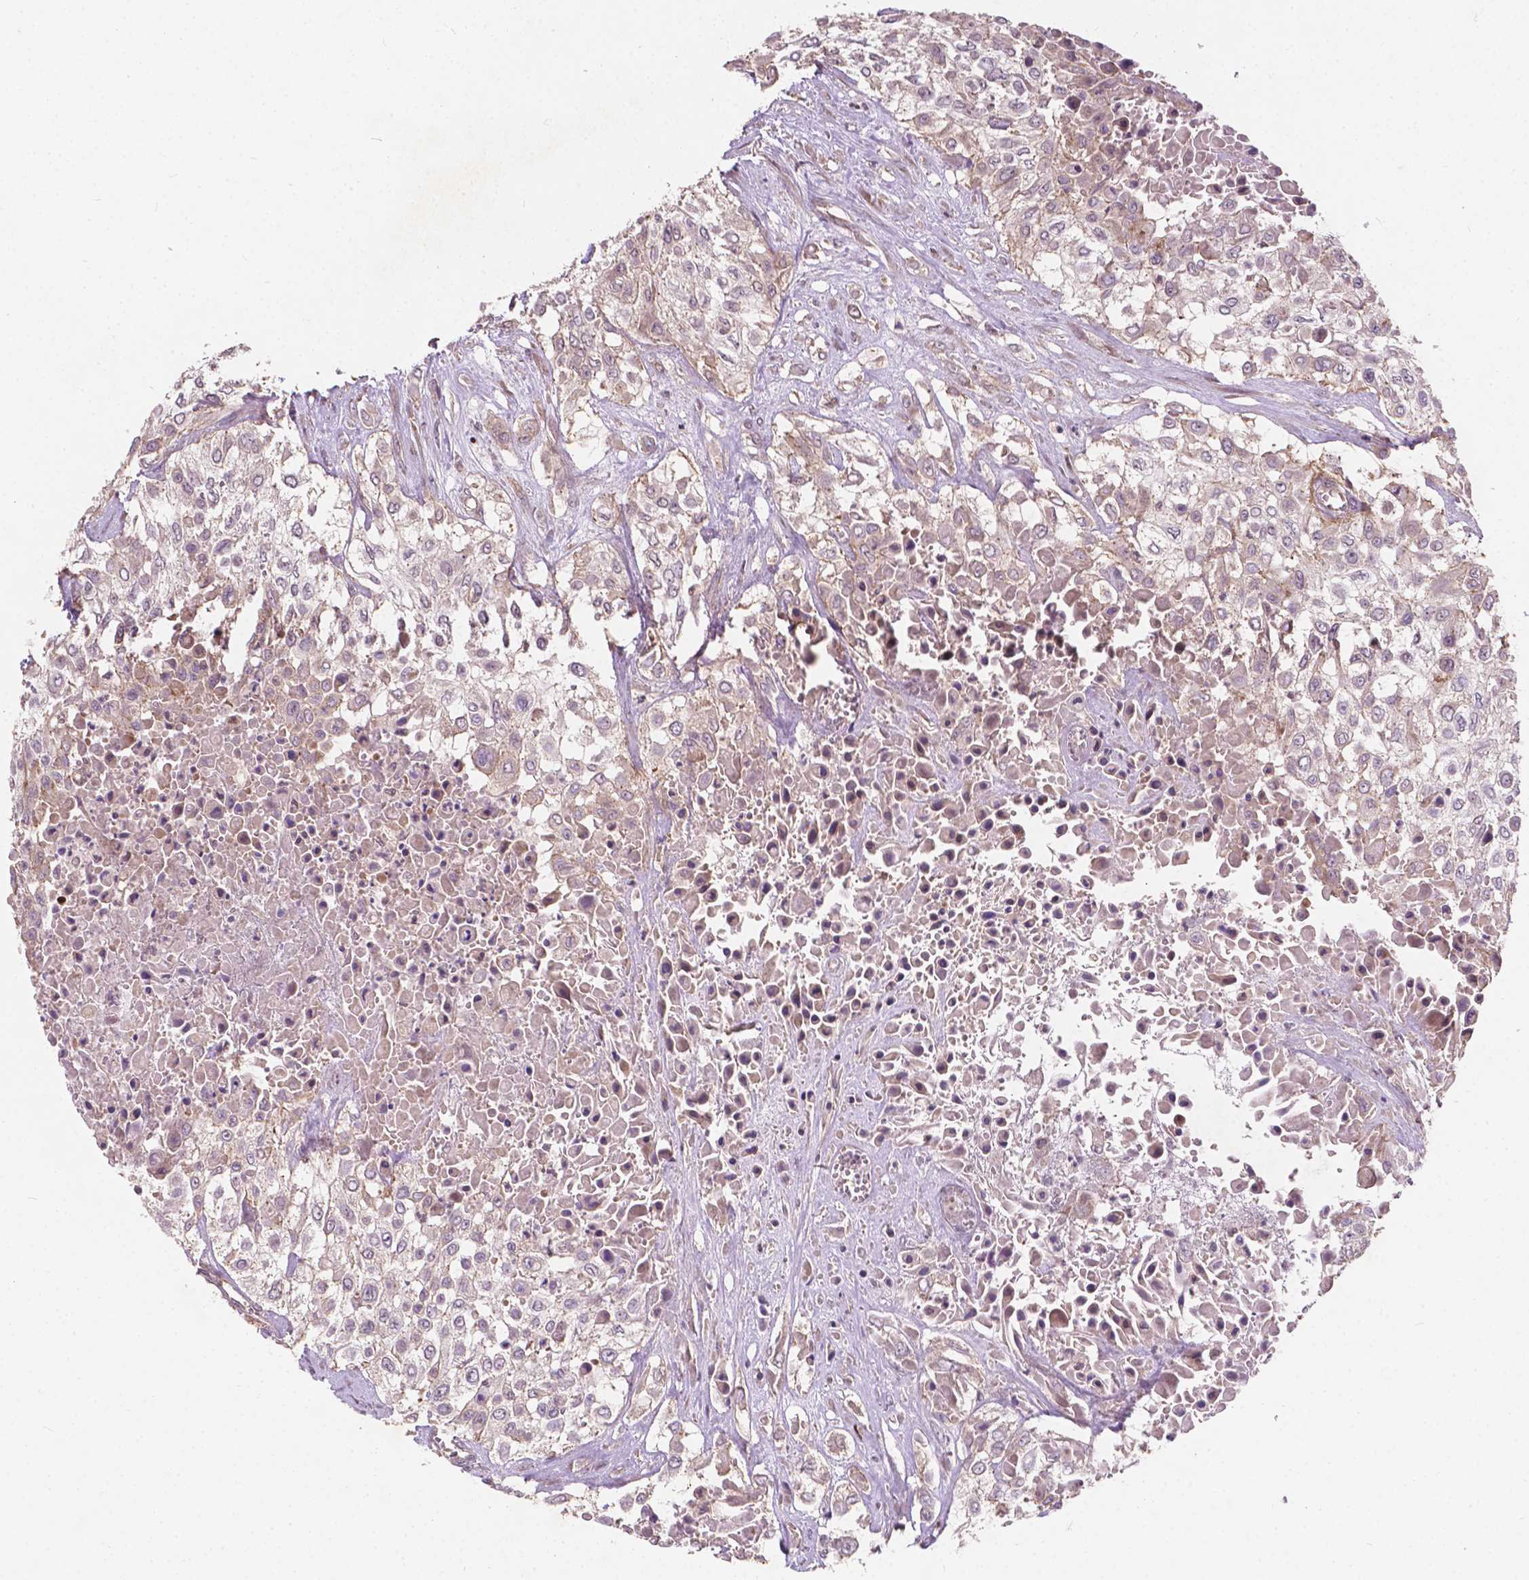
{"staining": {"intensity": "weak", "quantity": "25%-75%", "location": "cytoplasmic/membranous"}, "tissue": "urothelial cancer", "cell_type": "Tumor cells", "image_type": "cancer", "snomed": [{"axis": "morphology", "description": "Urothelial carcinoma, High grade"}, {"axis": "topography", "description": "Urinary bladder"}], "caption": "Weak cytoplasmic/membranous staining is seen in approximately 25%-75% of tumor cells in urothelial cancer. Using DAB (brown) and hematoxylin (blue) stains, captured at high magnification using brightfield microscopy.", "gene": "DUSP16", "patient": {"sex": "male", "age": 57}}